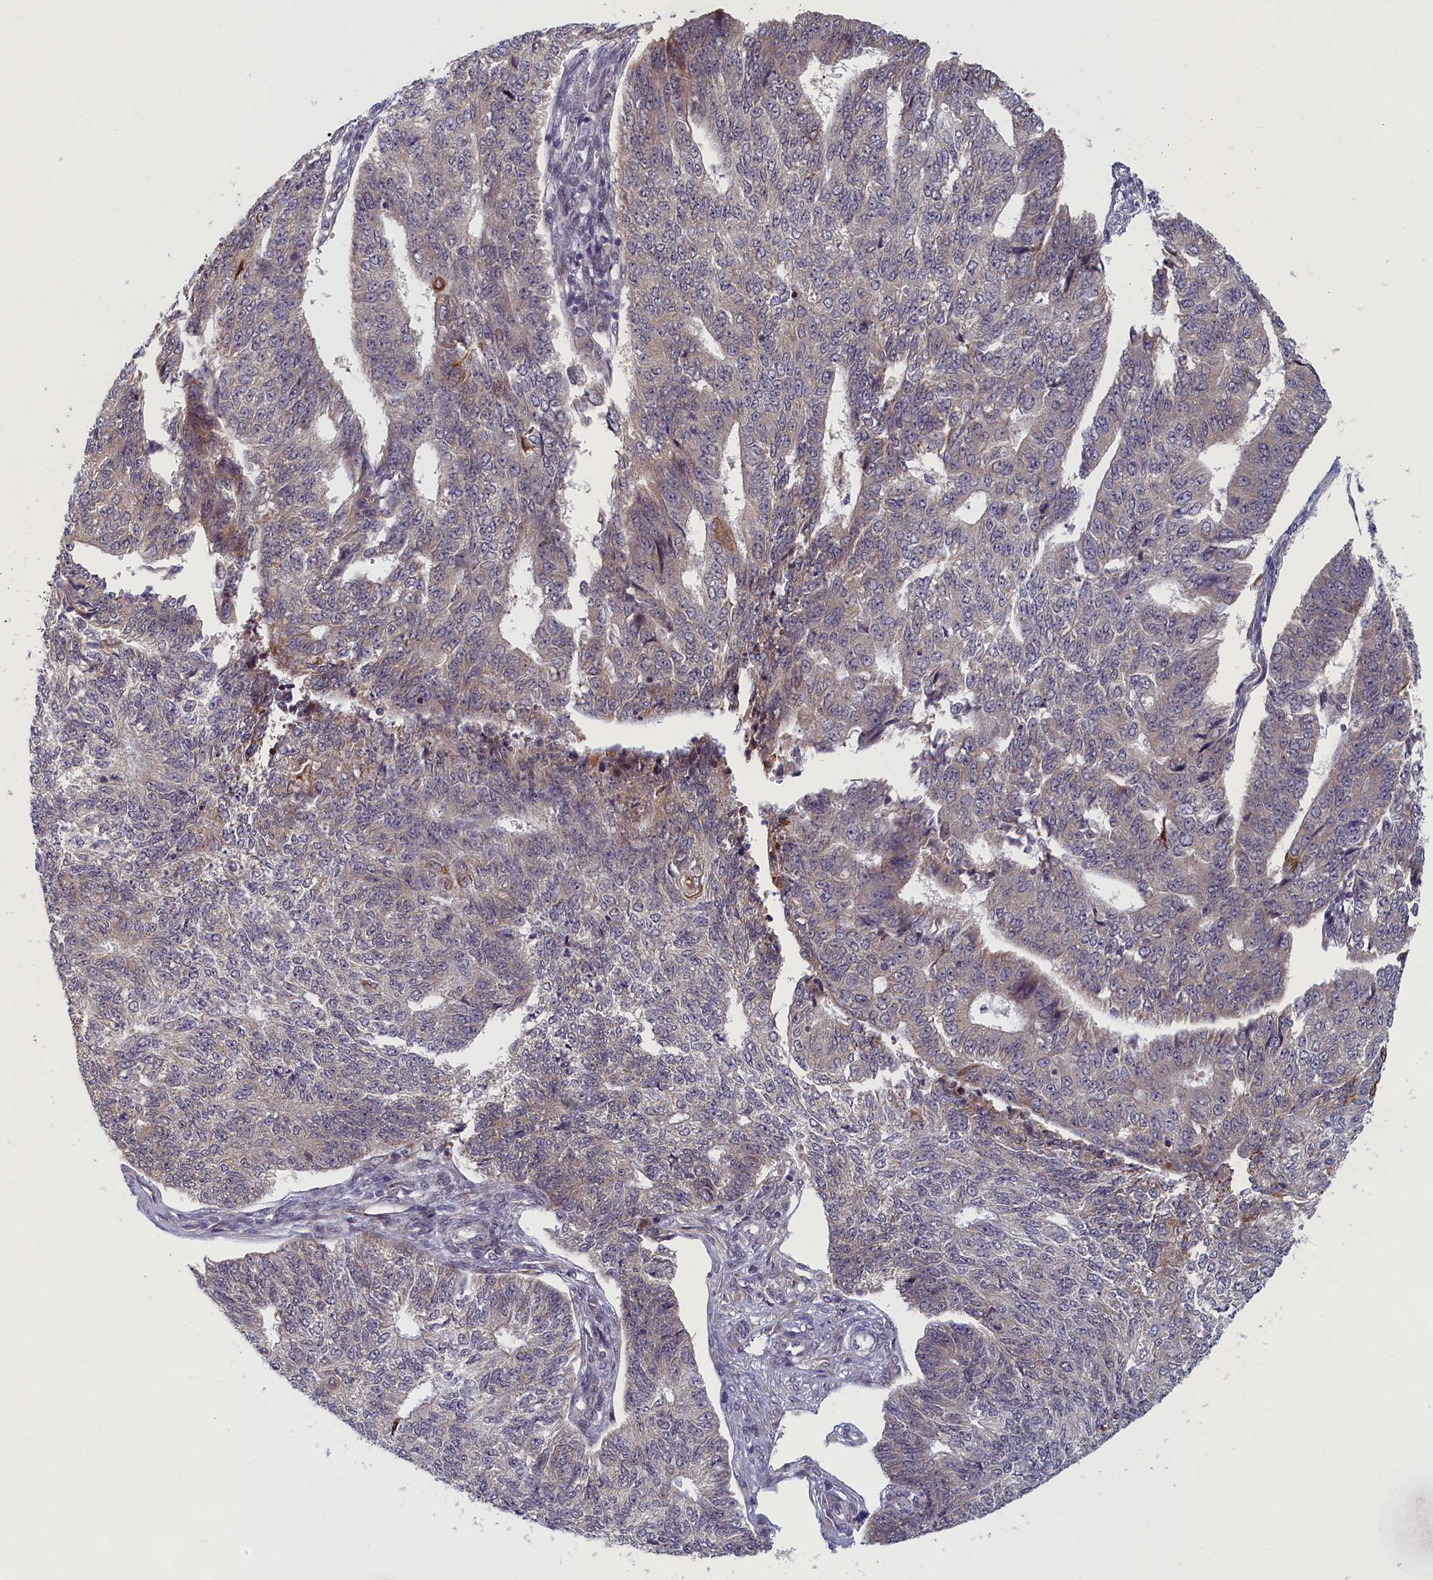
{"staining": {"intensity": "weak", "quantity": "25%-75%", "location": "cytoplasmic/membranous"}, "tissue": "endometrial cancer", "cell_type": "Tumor cells", "image_type": "cancer", "snomed": [{"axis": "morphology", "description": "Adenocarcinoma, NOS"}, {"axis": "topography", "description": "Endometrium"}], "caption": "The histopathology image demonstrates staining of endometrial adenocarcinoma, revealing weak cytoplasmic/membranous protein staining (brown color) within tumor cells. Using DAB (brown) and hematoxylin (blue) stains, captured at high magnification using brightfield microscopy.", "gene": "DNAJC17", "patient": {"sex": "female", "age": 32}}